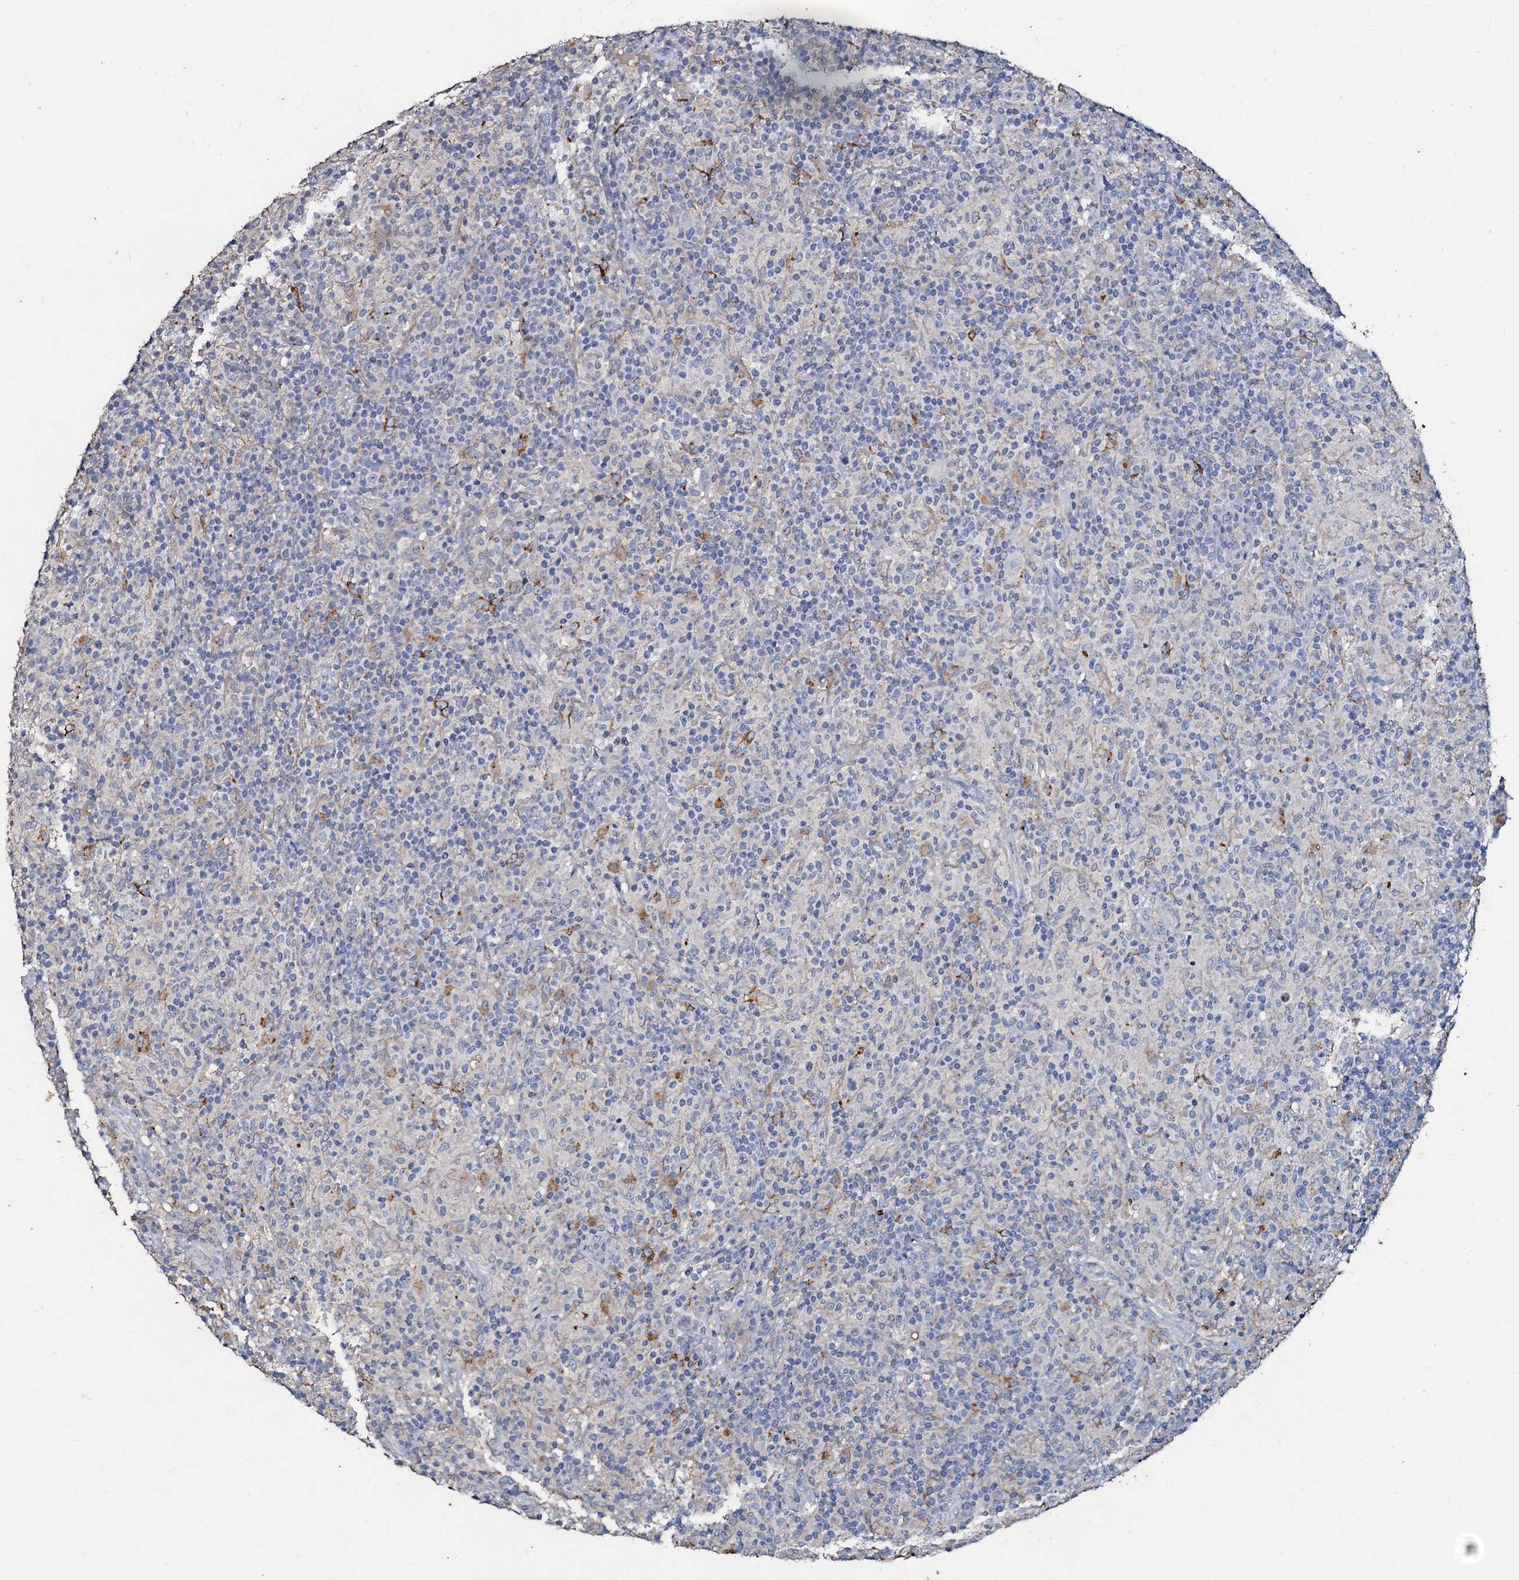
{"staining": {"intensity": "negative", "quantity": "none", "location": "none"}, "tissue": "lymphoma", "cell_type": "Tumor cells", "image_type": "cancer", "snomed": [{"axis": "morphology", "description": "Hodgkin's disease, NOS"}, {"axis": "topography", "description": "Lymph node"}], "caption": "A high-resolution photomicrograph shows IHC staining of lymphoma, which shows no significant staining in tumor cells.", "gene": "MANSC4", "patient": {"sex": "male", "age": 70}}